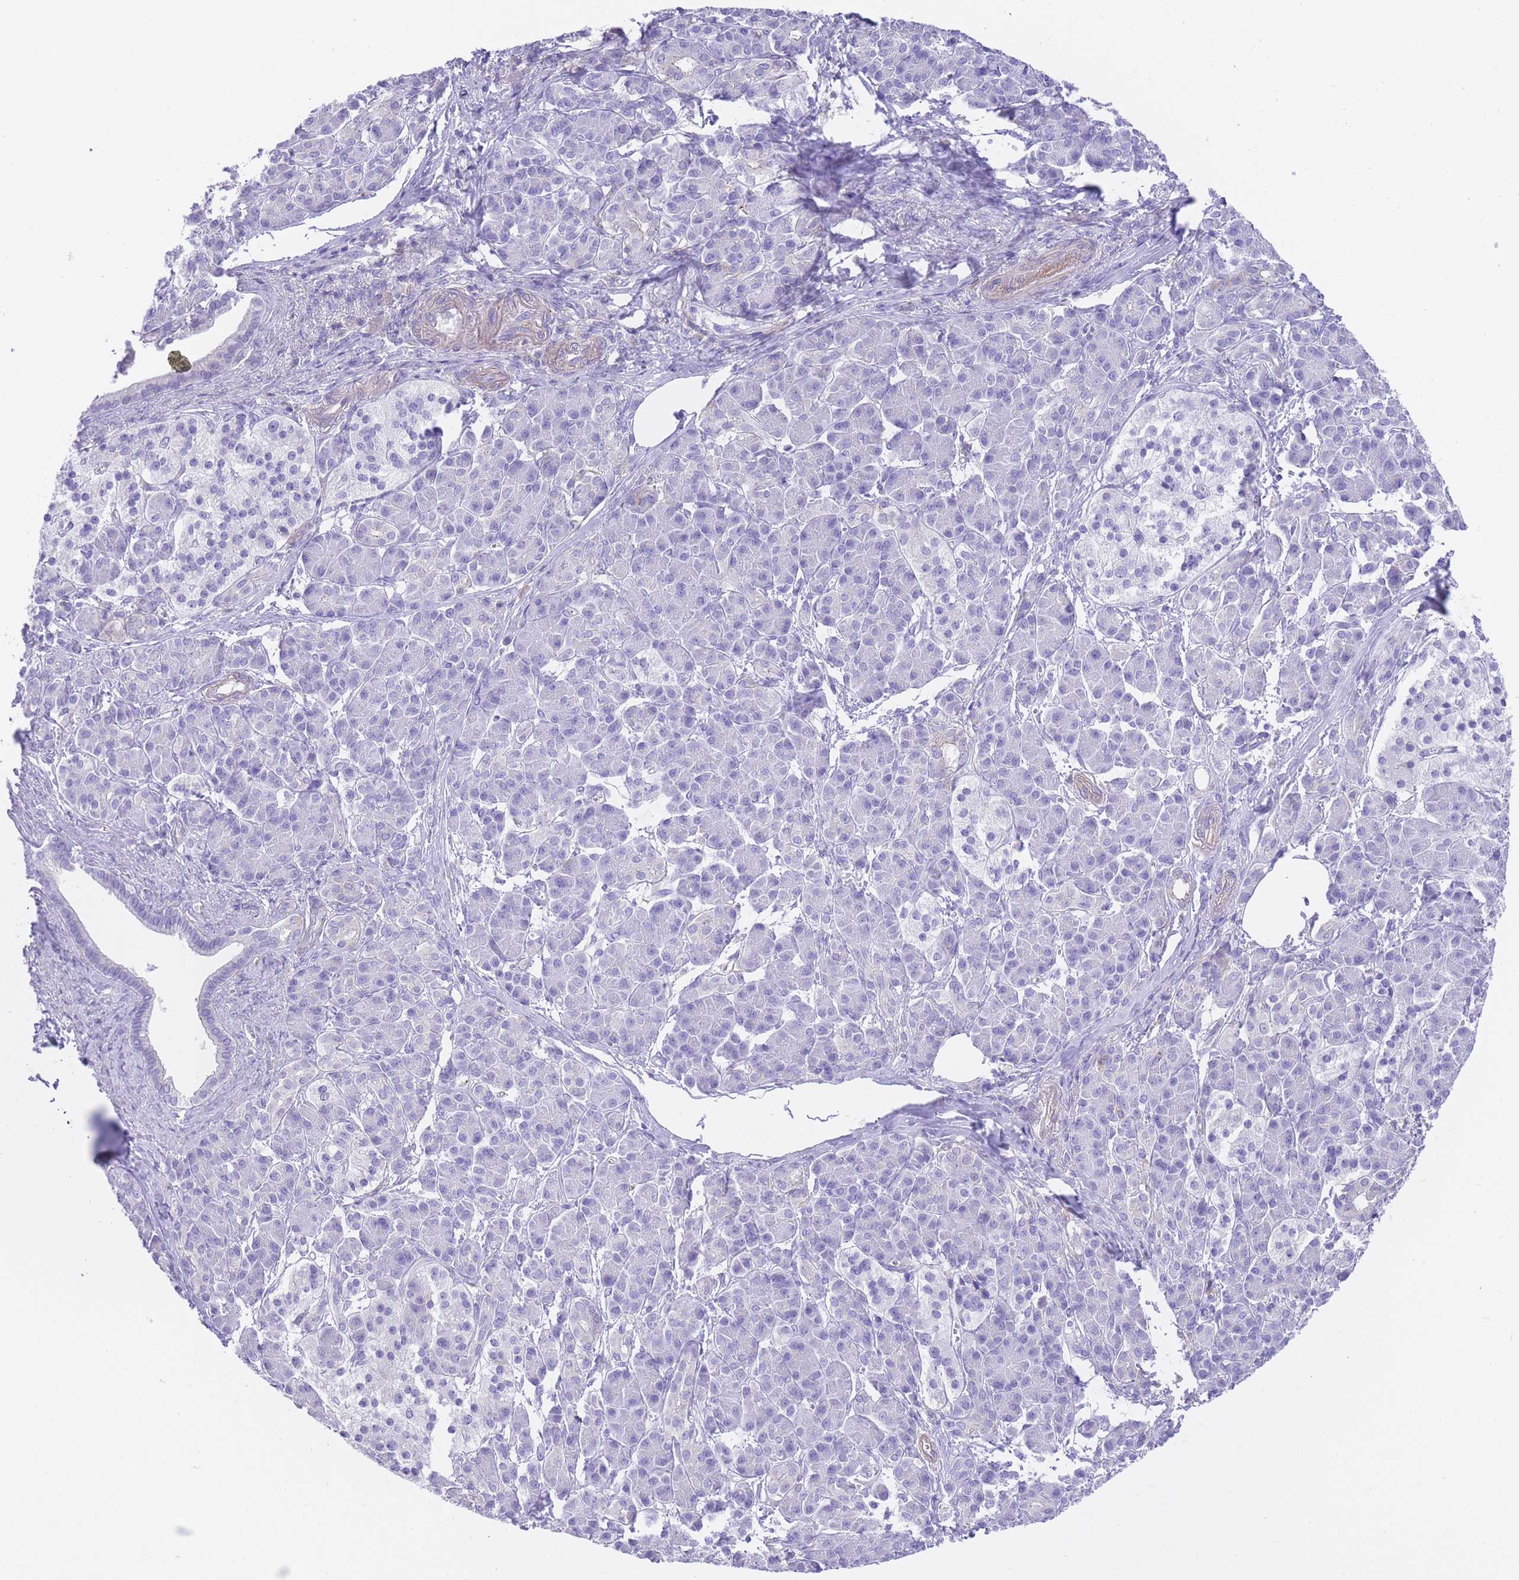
{"staining": {"intensity": "negative", "quantity": "none", "location": "none"}, "tissue": "pancreatic cancer", "cell_type": "Tumor cells", "image_type": "cancer", "snomed": [{"axis": "morphology", "description": "Adenocarcinoma, NOS"}, {"axis": "topography", "description": "Pancreas"}], "caption": "The photomicrograph exhibits no staining of tumor cells in pancreatic cancer (adenocarcinoma).", "gene": "LDB3", "patient": {"sex": "male", "age": 68}}